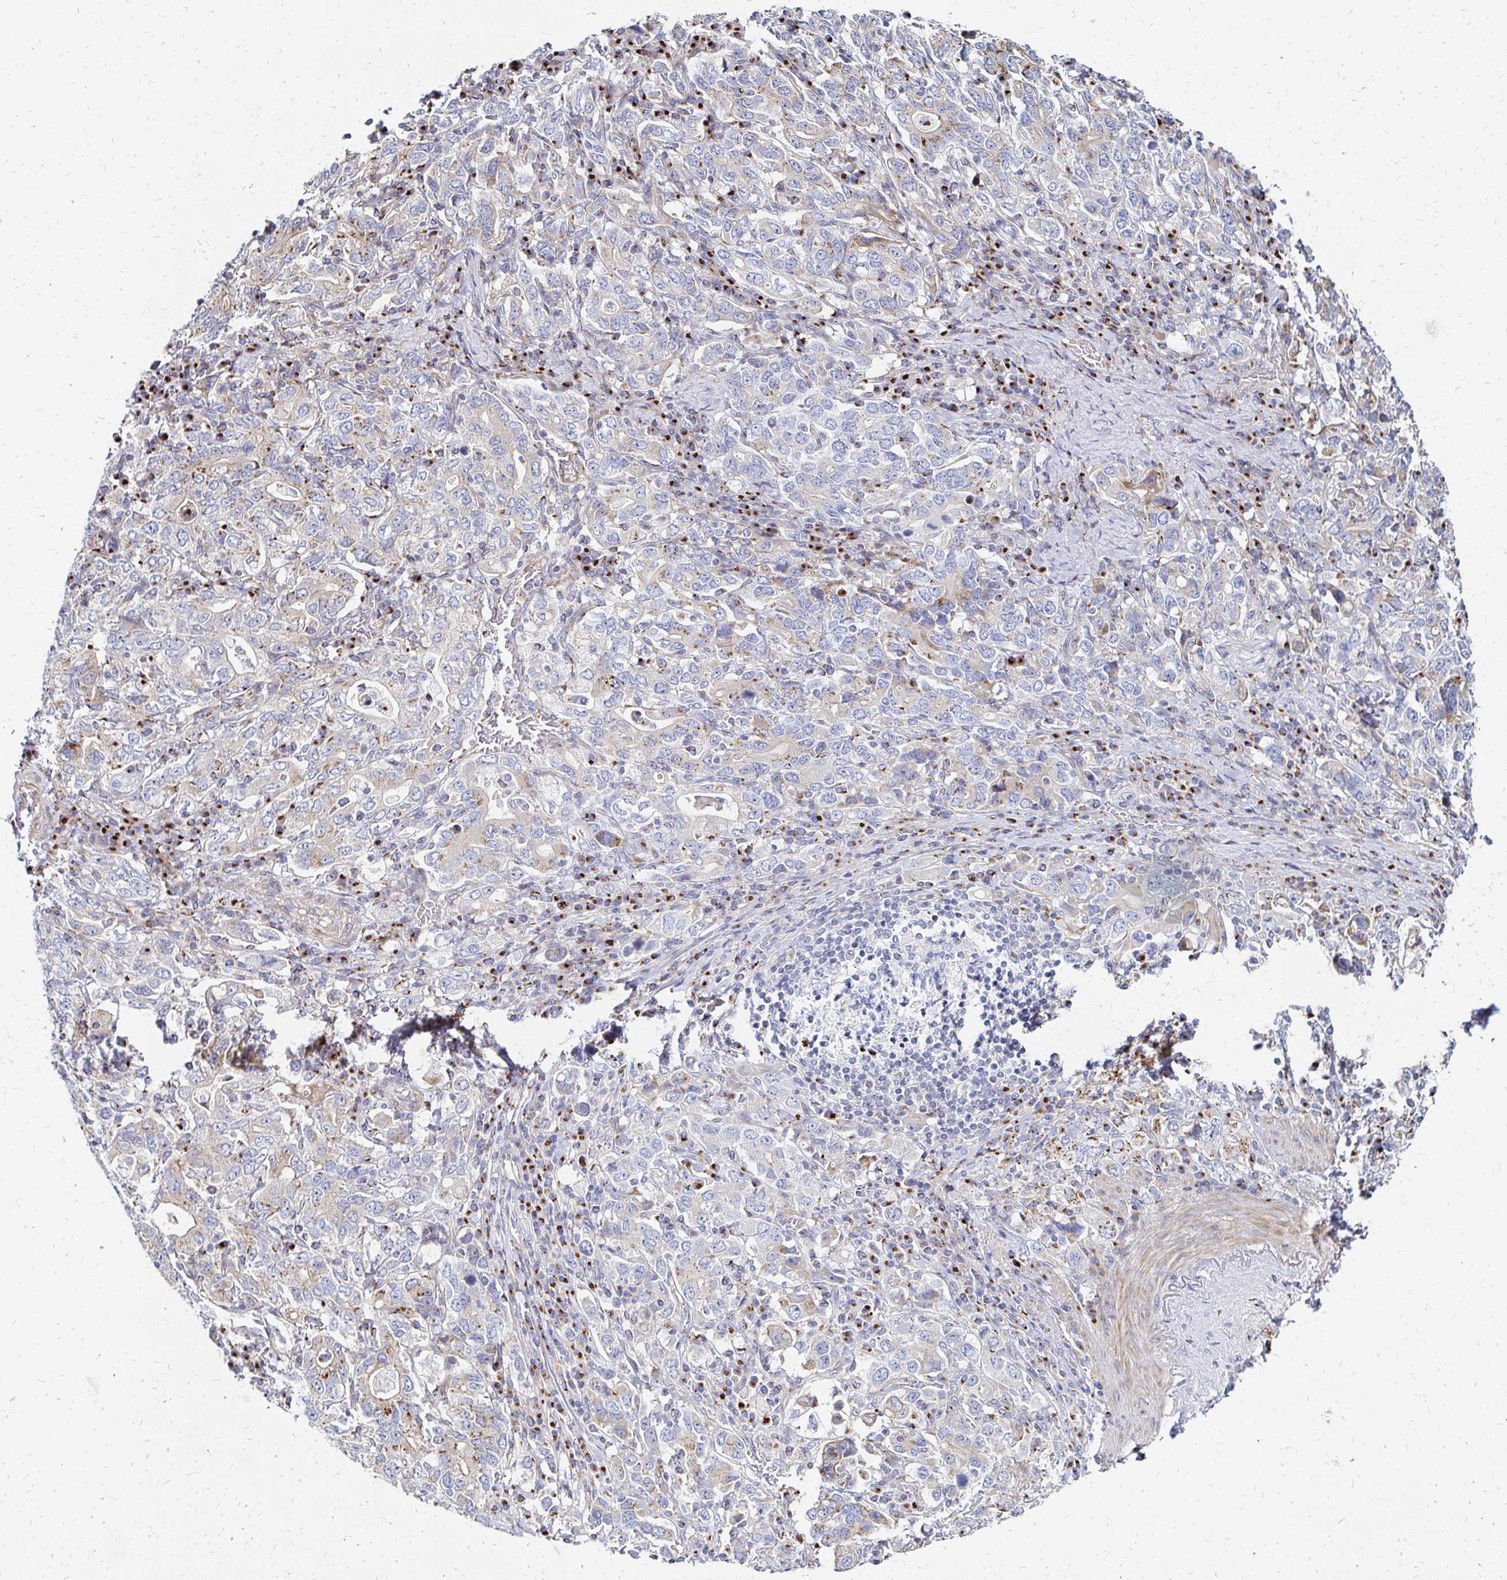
{"staining": {"intensity": "weak", "quantity": "<25%", "location": "cytoplasmic/membranous"}, "tissue": "stomach cancer", "cell_type": "Tumor cells", "image_type": "cancer", "snomed": [{"axis": "morphology", "description": "Adenocarcinoma, NOS"}, {"axis": "topography", "description": "Stomach, upper"}, {"axis": "topography", "description": "Stomach"}], "caption": "The micrograph shows no staining of tumor cells in adenocarcinoma (stomach).", "gene": "MAN1A1", "patient": {"sex": "male", "age": 62}}